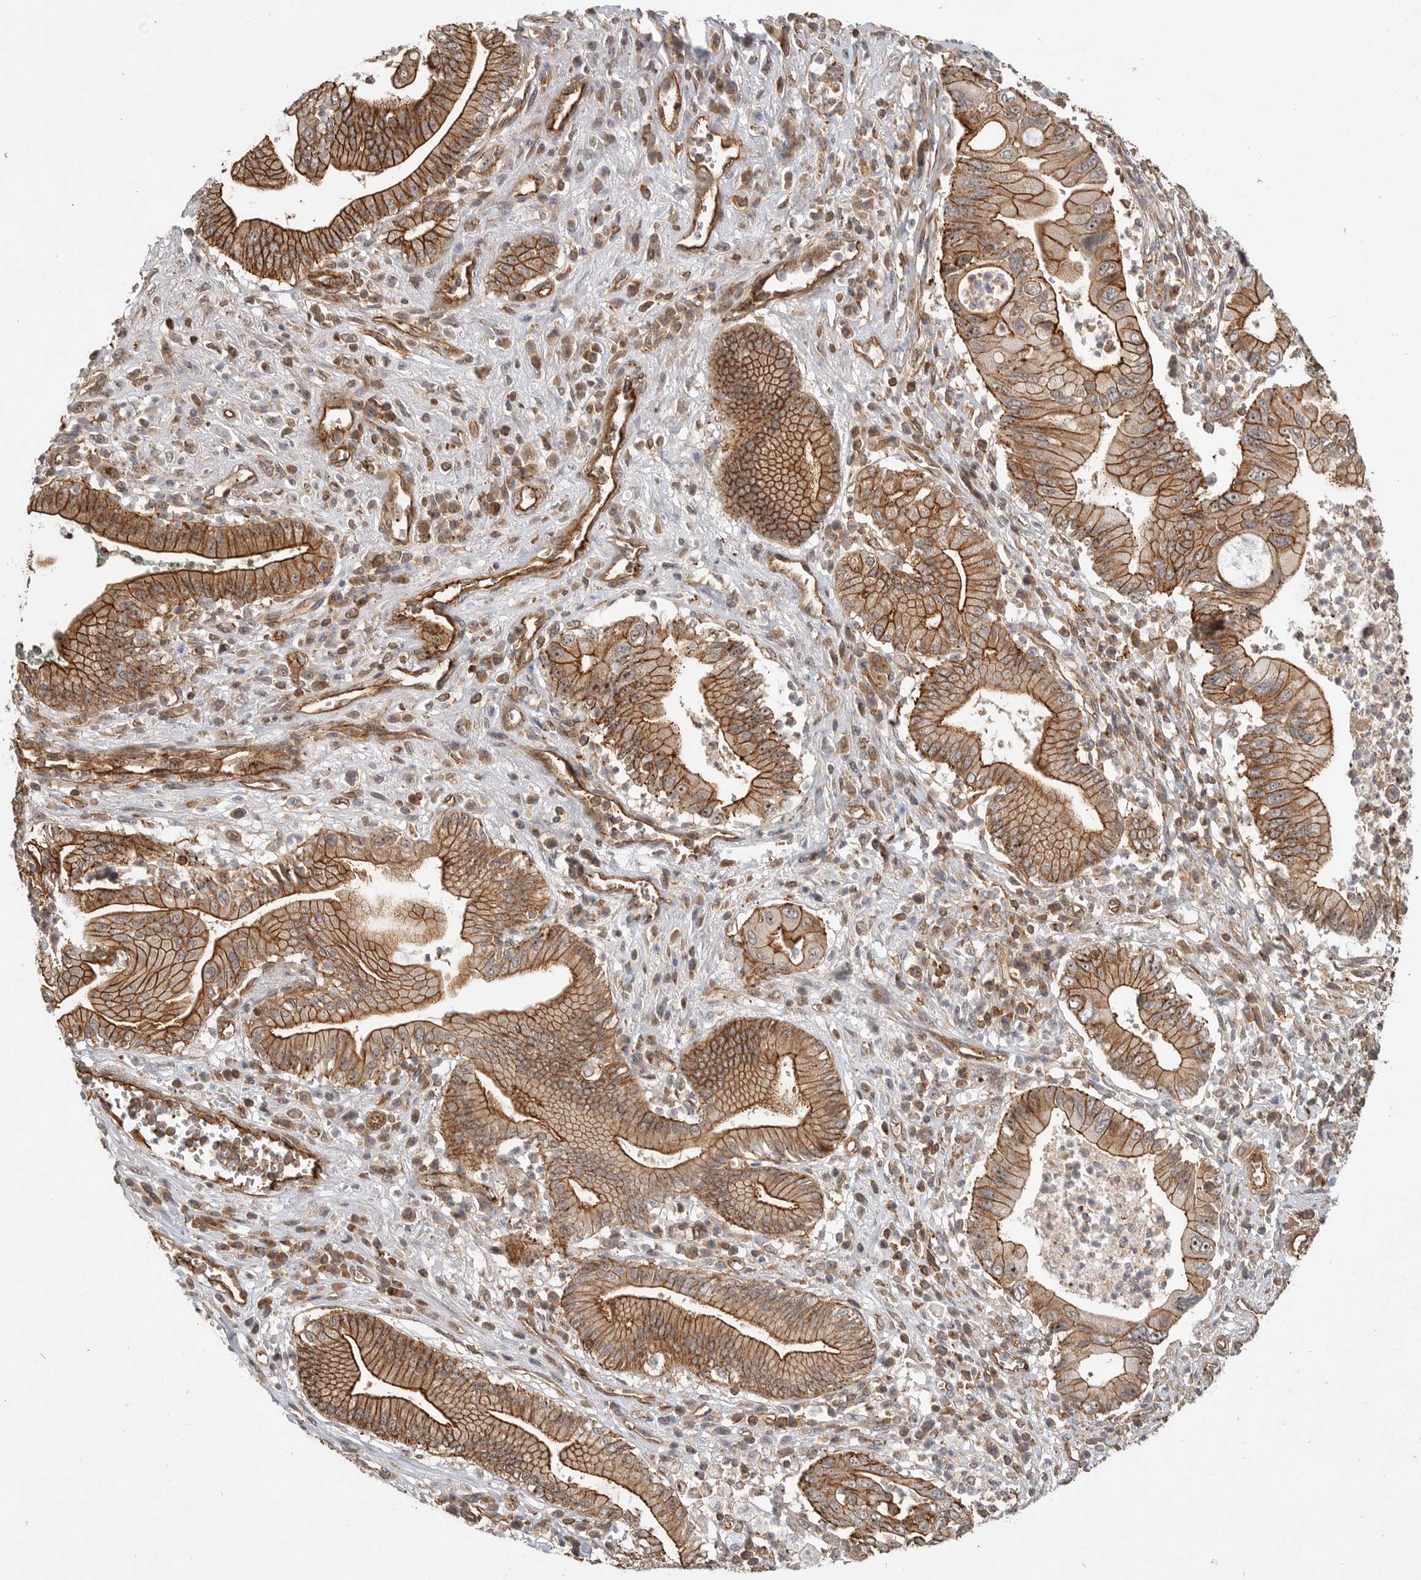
{"staining": {"intensity": "strong", "quantity": ">75%", "location": "cytoplasmic/membranous,nuclear"}, "tissue": "pancreatic cancer", "cell_type": "Tumor cells", "image_type": "cancer", "snomed": [{"axis": "morphology", "description": "Adenocarcinoma, NOS"}, {"axis": "topography", "description": "Pancreas"}], "caption": "Adenocarcinoma (pancreatic) stained with IHC exhibits strong cytoplasmic/membranous and nuclear expression in approximately >75% of tumor cells. (DAB (3,3'-diaminobenzidine) = brown stain, brightfield microscopy at high magnification).", "gene": "GPATCH2", "patient": {"sex": "male", "age": 78}}